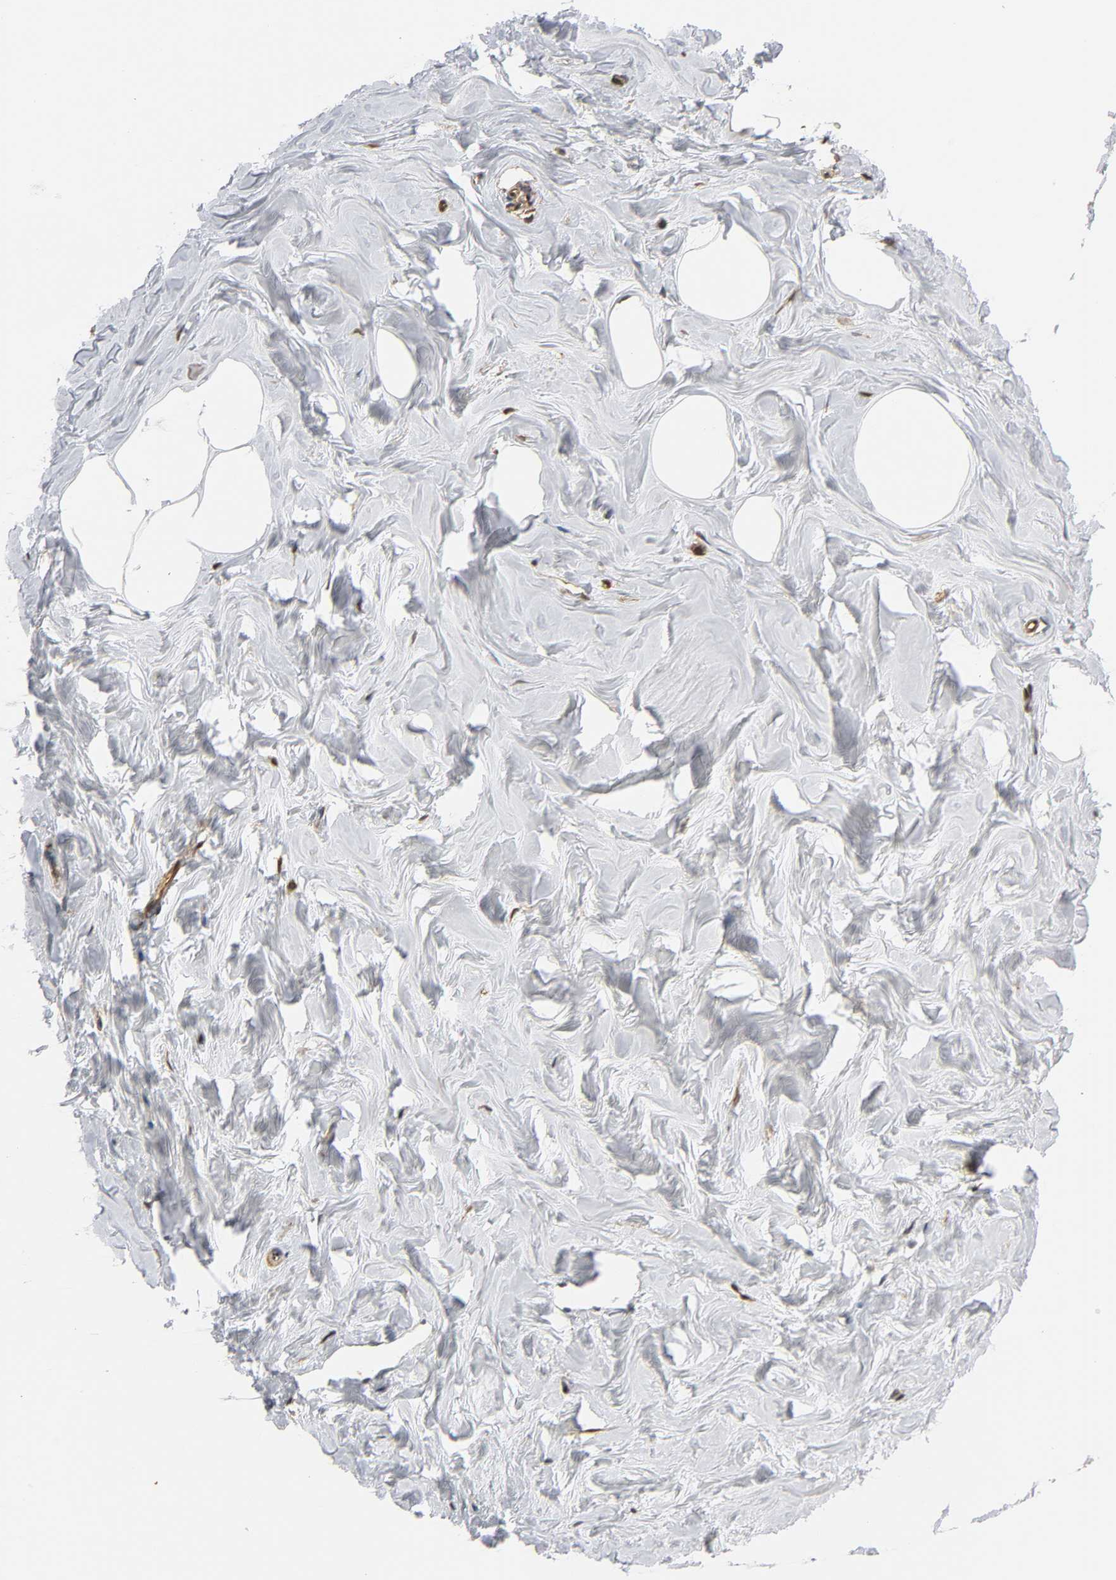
{"staining": {"intensity": "moderate", "quantity": ">75%", "location": "cytoplasmic/membranous,nuclear"}, "tissue": "breast", "cell_type": "Adipocytes", "image_type": "normal", "snomed": [{"axis": "morphology", "description": "Normal tissue, NOS"}, {"axis": "topography", "description": "Breast"}], "caption": "Protein expression analysis of unremarkable human breast reveals moderate cytoplasmic/membranous,nuclear positivity in about >75% of adipocytes.", "gene": "ANXA11", "patient": {"sex": "female", "age": 23}}